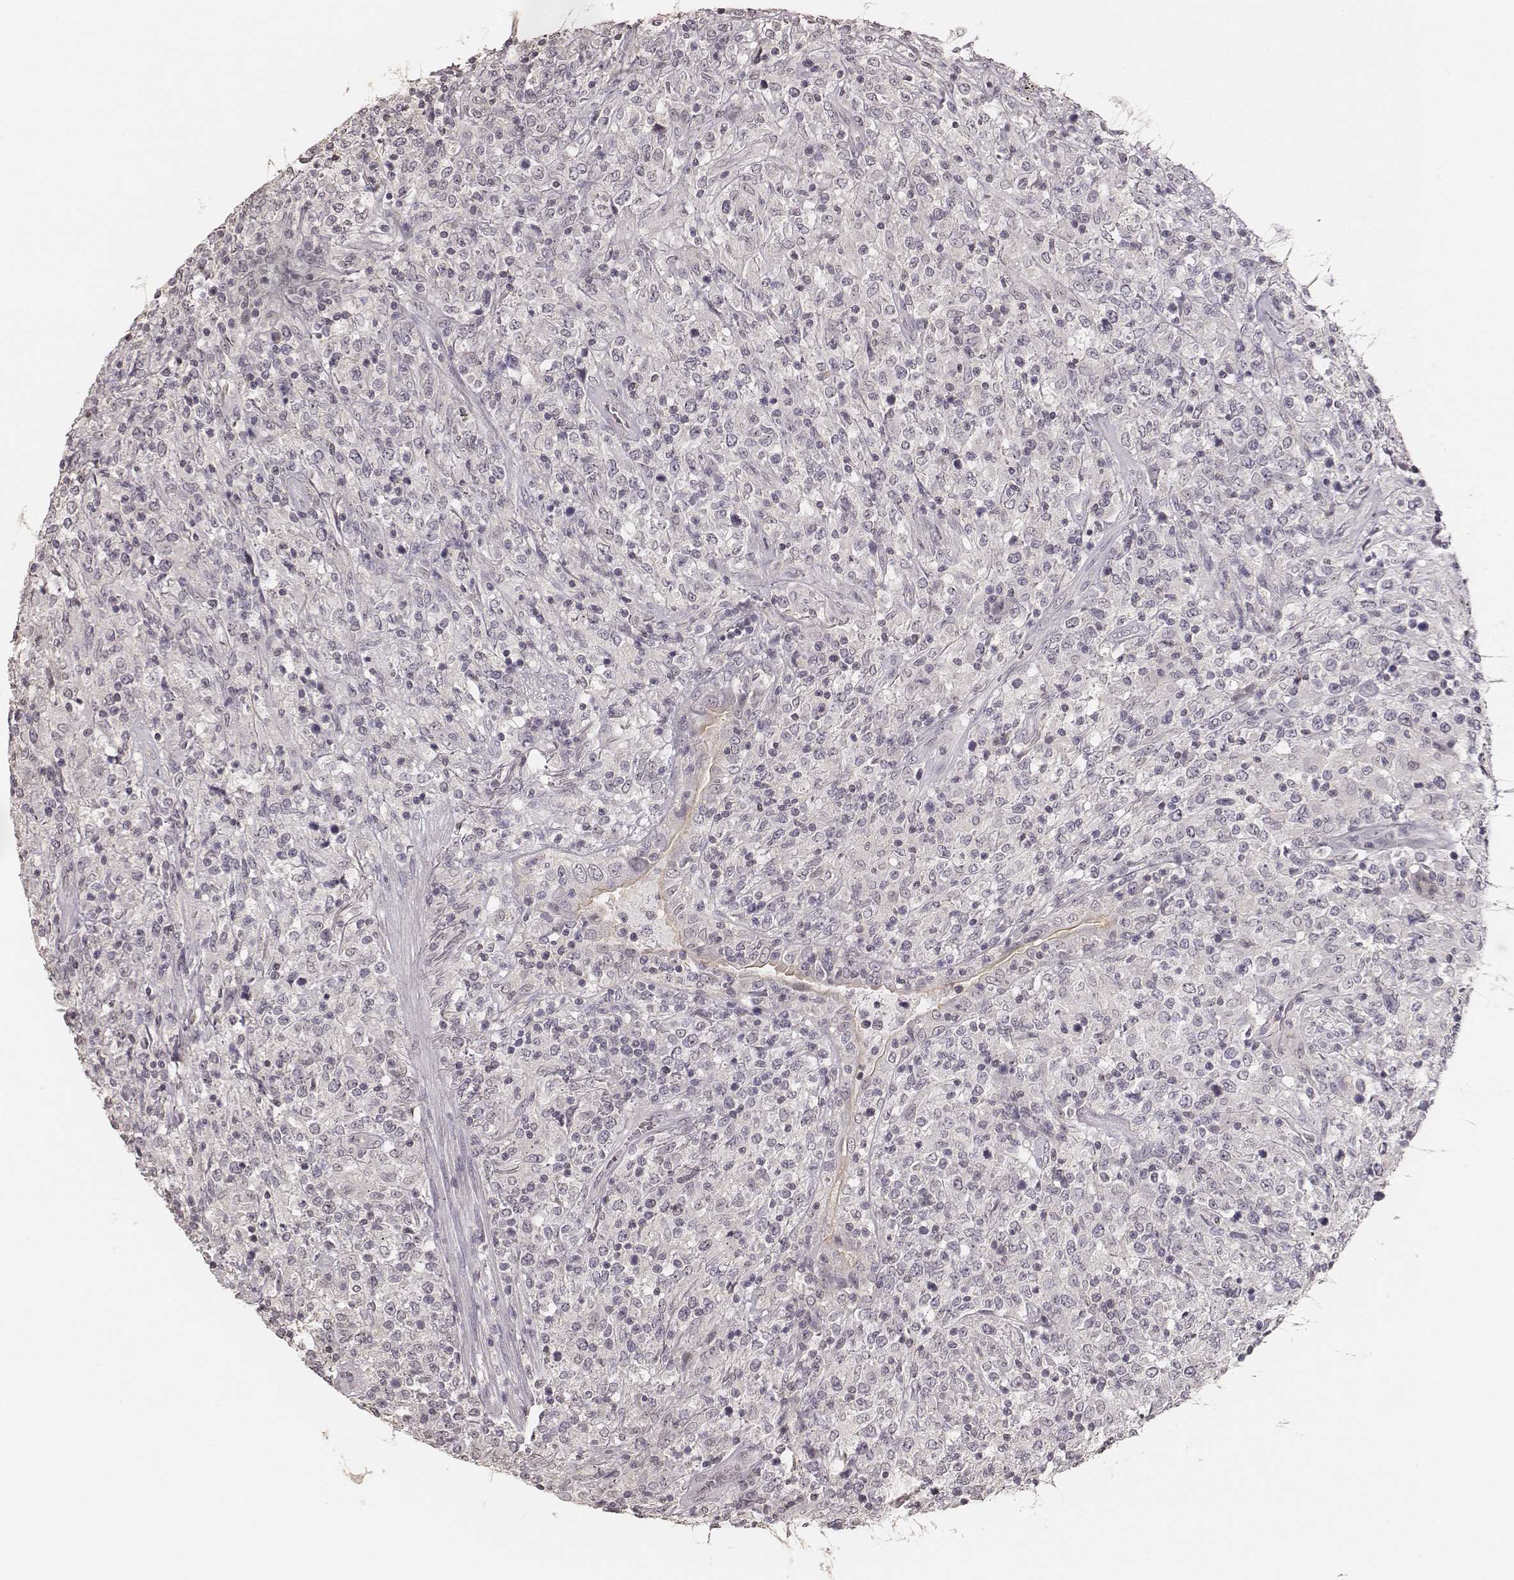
{"staining": {"intensity": "negative", "quantity": "none", "location": "none"}, "tissue": "lymphoma", "cell_type": "Tumor cells", "image_type": "cancer", "snomed": [{"axis": "morphology", "description": "Malignant lymphoma, non-Hodgkin's type, High grade"}, {"axis": "topography", "description": "Lung"}], "caption": "This is an IHC photomicrograph of human lymphoma. There is no positivity in tumor cells.", "gene": "LY6K", "patient": {"sex": "male", "age": 79}}